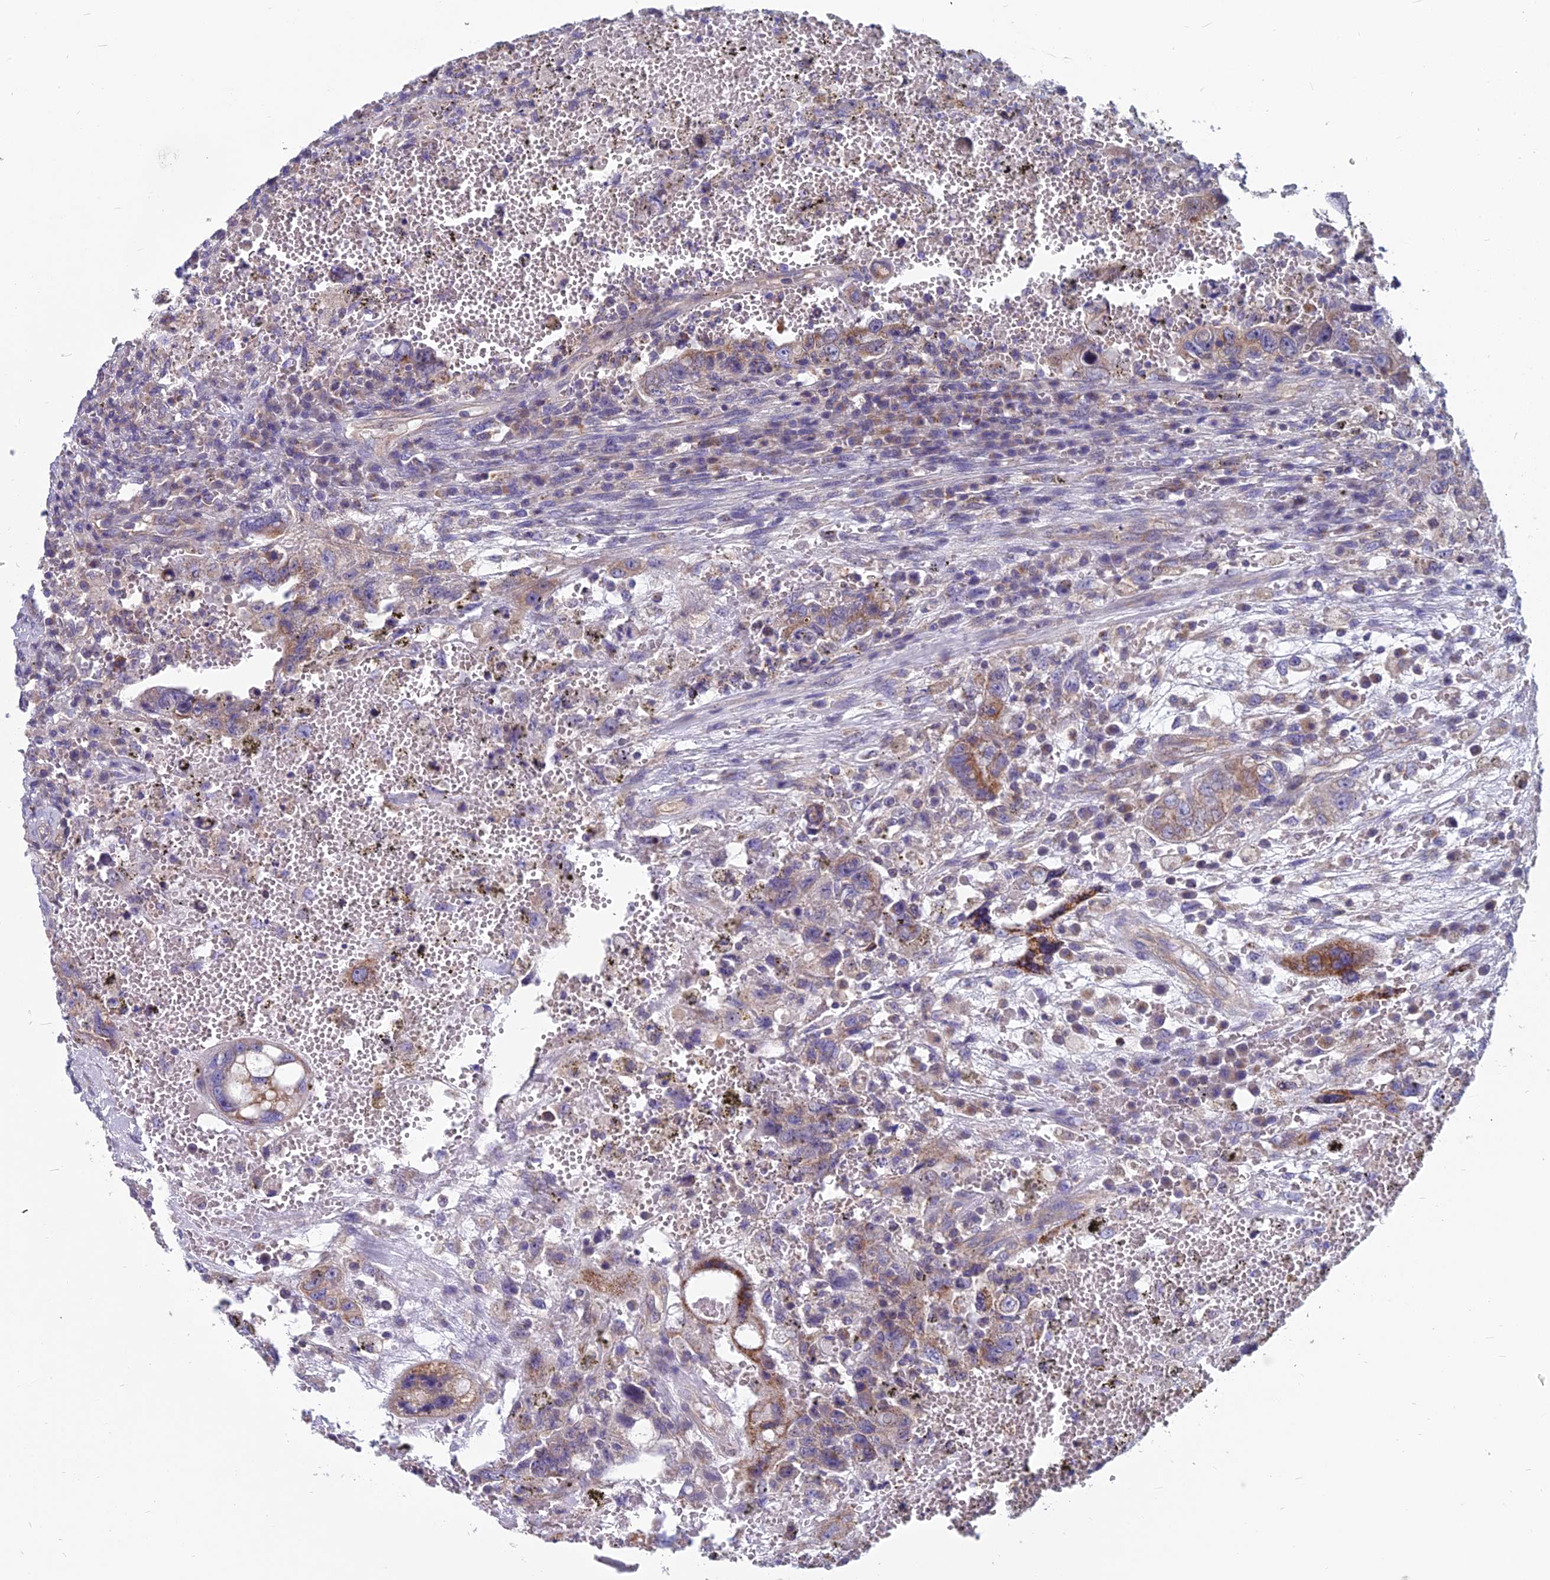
{"staining": {"intensity": "moderate", "quantity": "<25%", "location": "cytoplasmic/membranous"}, "tissue": "testis cancer", "cell_type": "Tumor cells", "image_type": "cancer", "snomed": [{"axis": "morphology", "description": "Carcinoma, Embryonal, NOS"}, {"axis": "topography", "description": "Testis"}], "caption": "This histopathology image displays testis embryonal carcinoma stained with immunohistochemistry (IHC) to label a protein in brown. The cytoplasmic/membranous of tumor cells show moderate positivity for the protein. Nuclei are counter-stained blue.", "gene": "COX20", "patient": {"sex": "male", "age": 26}}